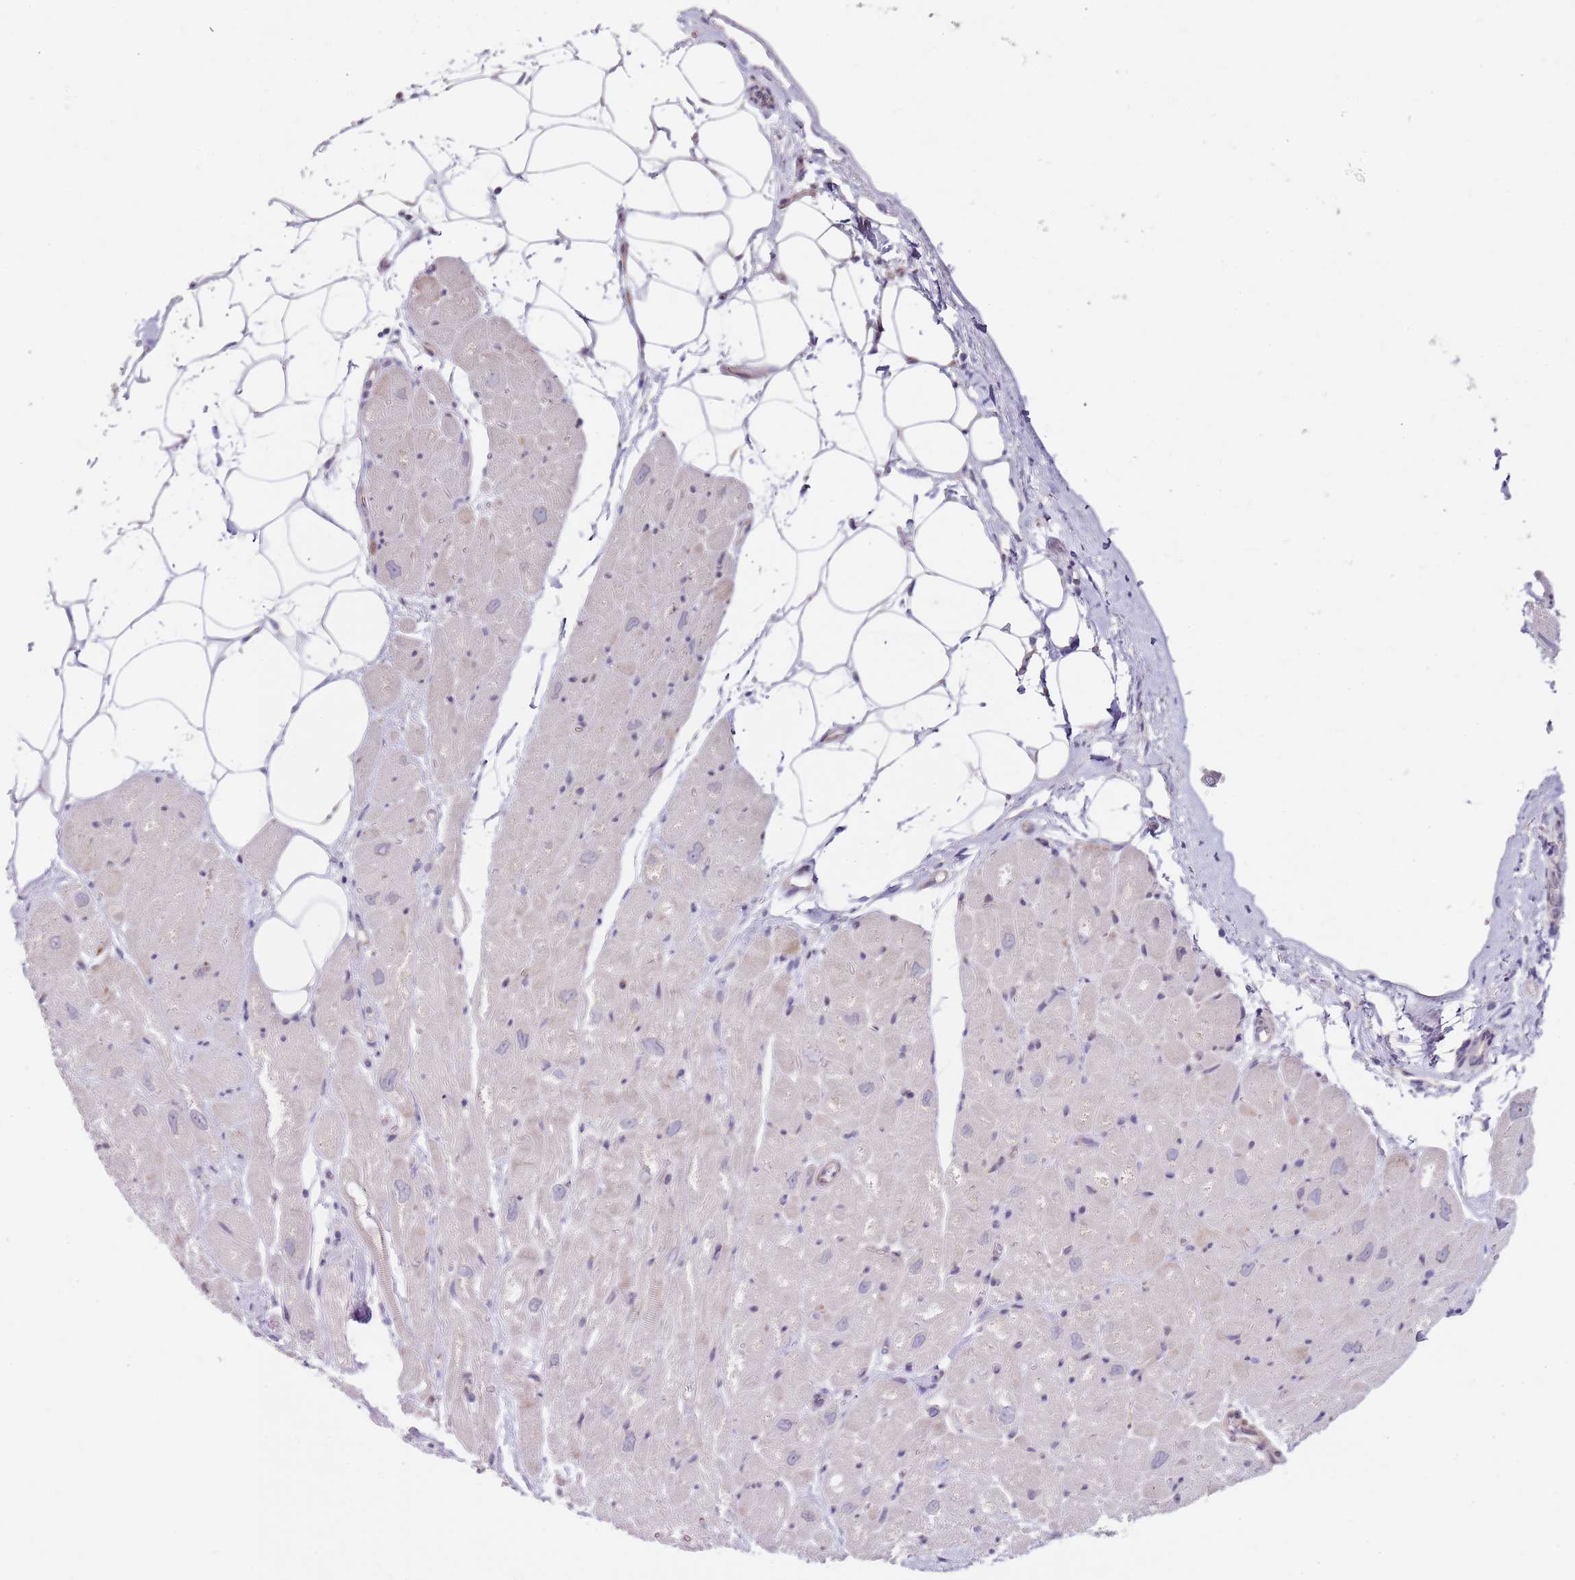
{"staining": {"intensity": "moderate", "quantity": "<25%", "location": "cytoplasmic/membranous"}, "tissue": "heart muscle", "cell_type": "Cardiomyocytes", "image_type": "normal", "snomed": [{"axis": "morphology", "description": "Normal tissue, NOS"}, {"axis": "topography", "description": "Heart"}], "caption": "An immunohistochemistry histopathology image of unremarkable tissue is shown. Protein staining in brown labels moderate cytoplasmic/membranous positivity in heart muscle within cardiomyocytes. (IHC, brightfield microscopy, high magnification).", "gene": "TBC1D9", "patient": {"sex": "male", "age": 50}}